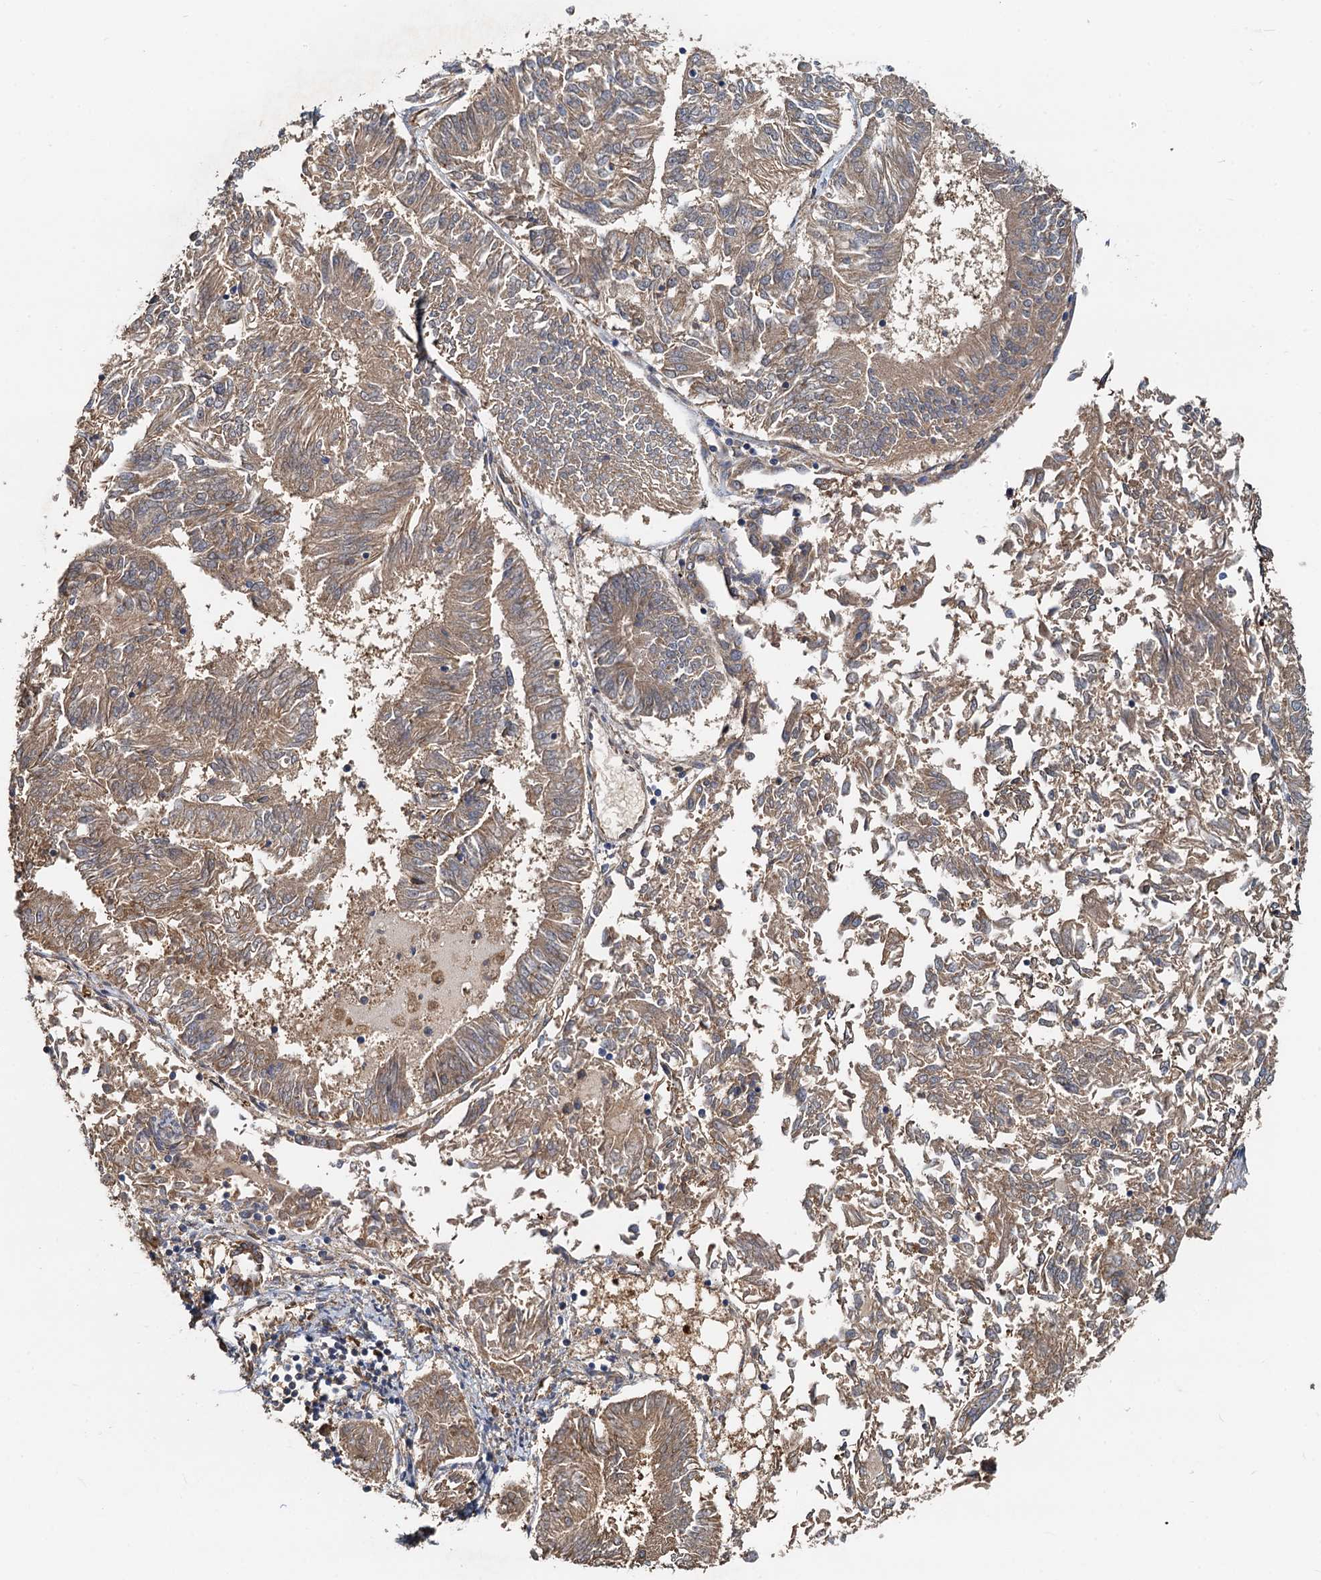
{"staining": {"intensity": "moderate", "quantity": ">75%", "location": "cytoplasmic/membranous"}, "tissue": "endometrial cancer", "cell_type": "Tumor cells", "image_type": "cancer", "snomed": [{"axis": "morphology", "description": "Adenocarcinoma, NOS"}, {"axis": "topography", "description": "Endometrium"}], "caption": "DAB immunohistochemical staining of human endometrial cancer (adenocarcinoma) reveals moderate cytoplasmic/membranous protein expression in about >75% of tumor cells.", "gene": "HYI", "patient": {"sex": "female", "age": 58}}